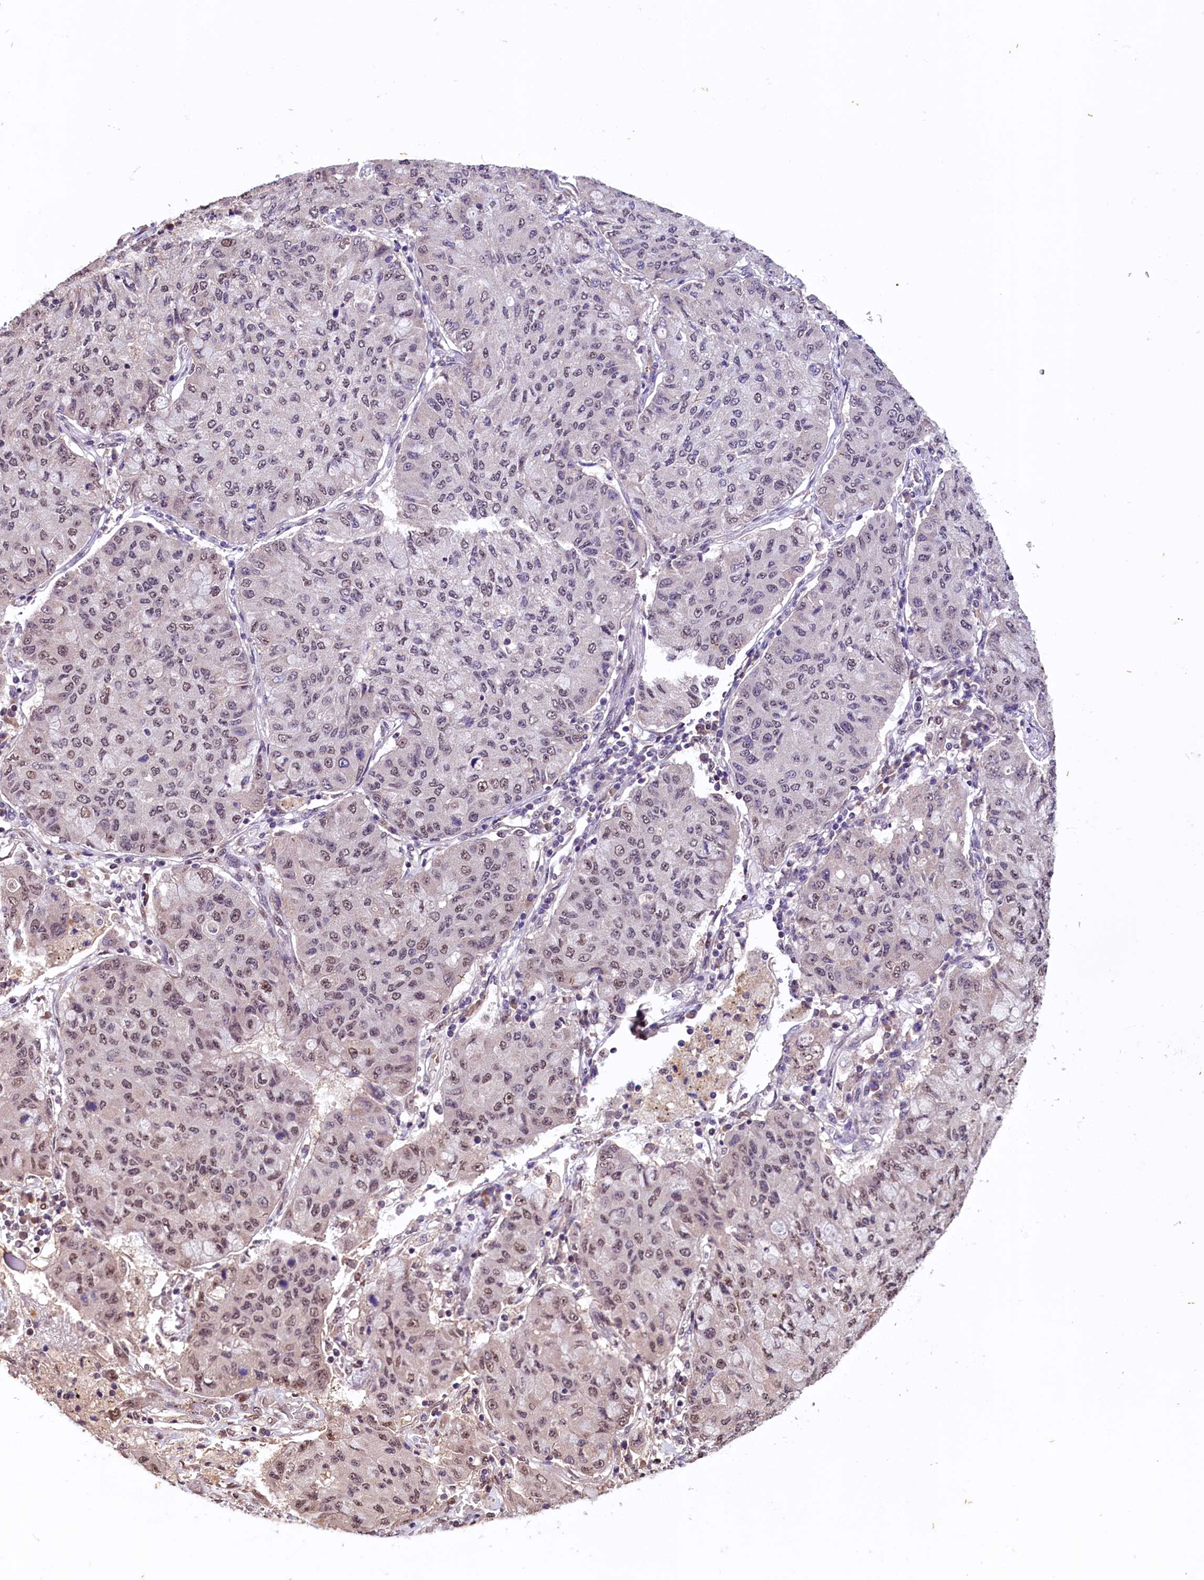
{"staining": {"intensity": "weak", "quantity": "25%-75%", "location": "nuclear"}, "tissue": "lung cancer", "cell_type": "Tumor cells", "image_type": "cancer", "snomed": [{"axis": "morphology", "description": "Squamous cell carcinoma, NOS"}, {"axis": "topography", "description": "Lung"}], "caption": "Protein expression analysis of lung cancer demonstrates weak nuclear positivity in about 25%-75% of tumor cells.", "gene": "RNMT", "patient": {"sex": "male", "age": 74}}